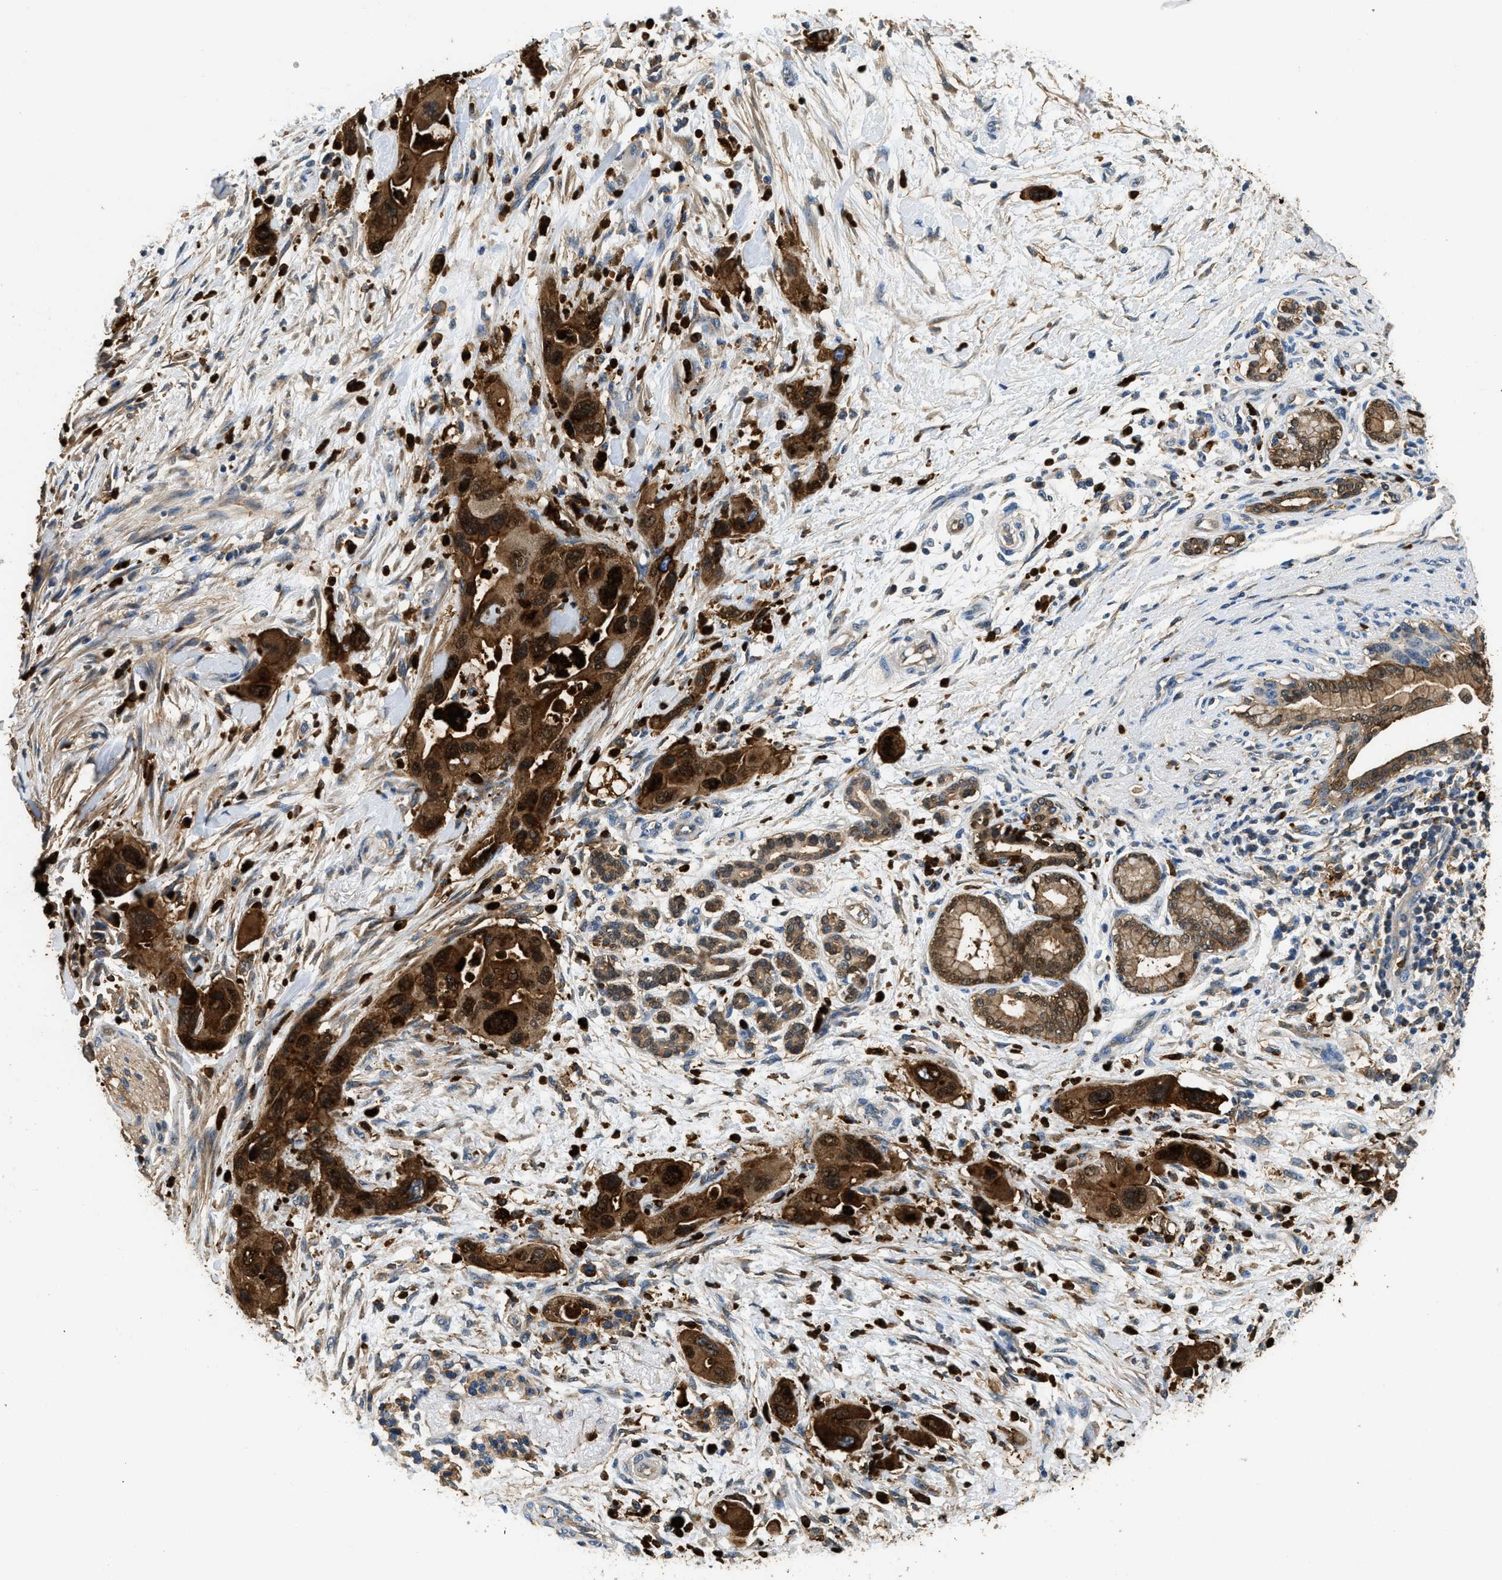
{"staining": {"intensity": "strong", "quantity": ">75%", "location": "cytoplasmic/membranous,nuclear"}, "tissue": "pancreatic cancer", "cell_type": "Tumor cells", "image_type": "cancer", "snomed": [{"axis": "morphology", "description": "Normal tissue, NOS"}, {"axis": "morphology", "description": "Adenocarcinoma, NOS"}, {"axis": "topography", "description": "Pancreas"}], "caption": "Strong cytoplasmic/membranous and nuclear expression for a protein is seen in about >75% of tumor cells of pancreatic cancer (adenocarcinoma) using immunohistochemistry (IHC).", "gene": "ANXA3", "patient": {"sex": "female", "age": 71}}